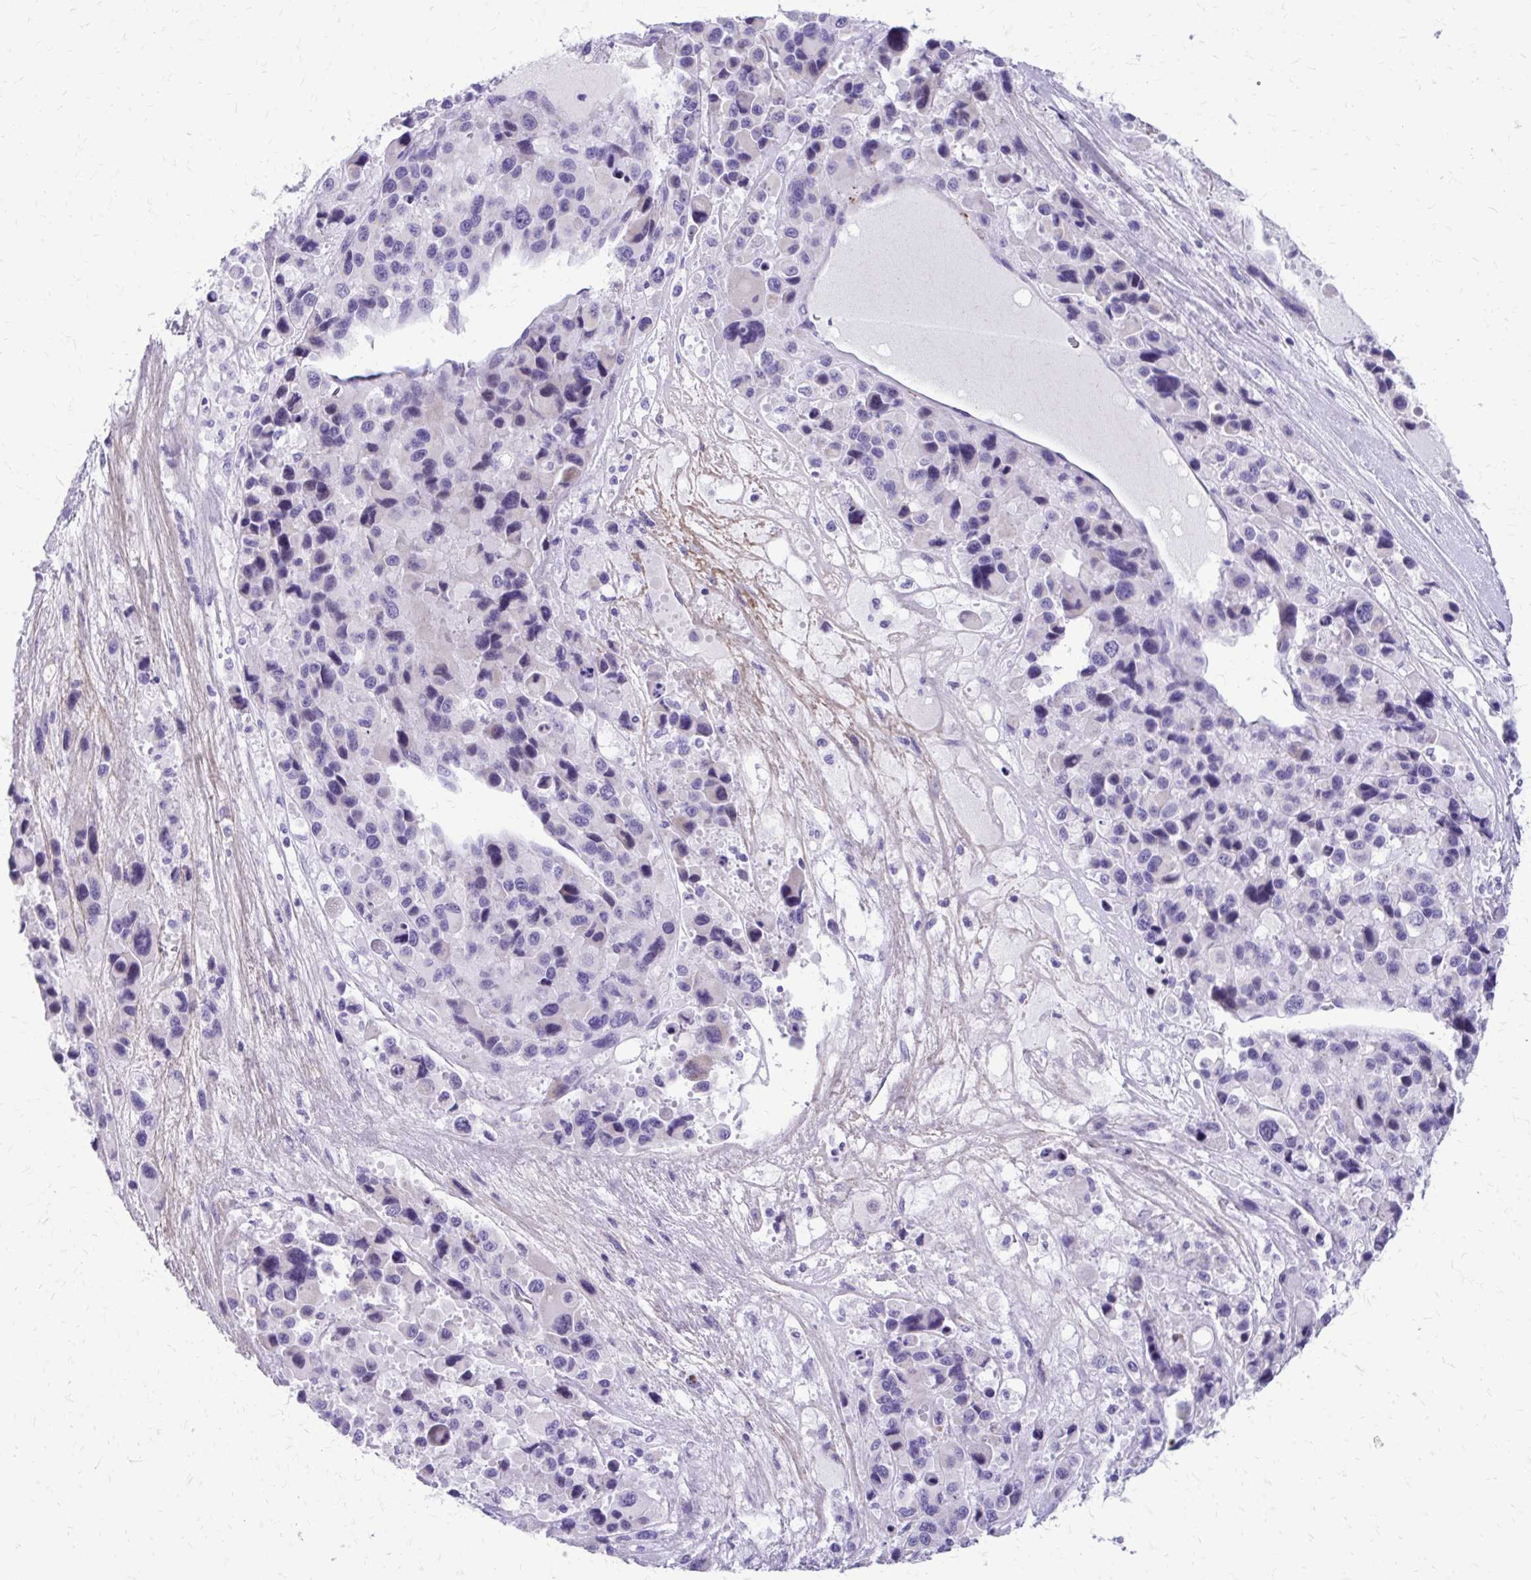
{"staining": {"intensity": "negative", "quantity": "none", "location": "none"}, "tissue": "melanoma", "cell_type": "Tumor cells", "image_type": "cancer", "snomed": [{"axis": "morphology", "description": "Malignant melanoma, Metastatic site"}, {"axis": "topography", "description": "Lymph node"}], "caption": "Malignant melanoma (metastatic site) was stained to show a protein in brown. There is no significant expression in tumor cells.", "gene": "SATL1", "patient": {"sex": "female", "age": 65}}